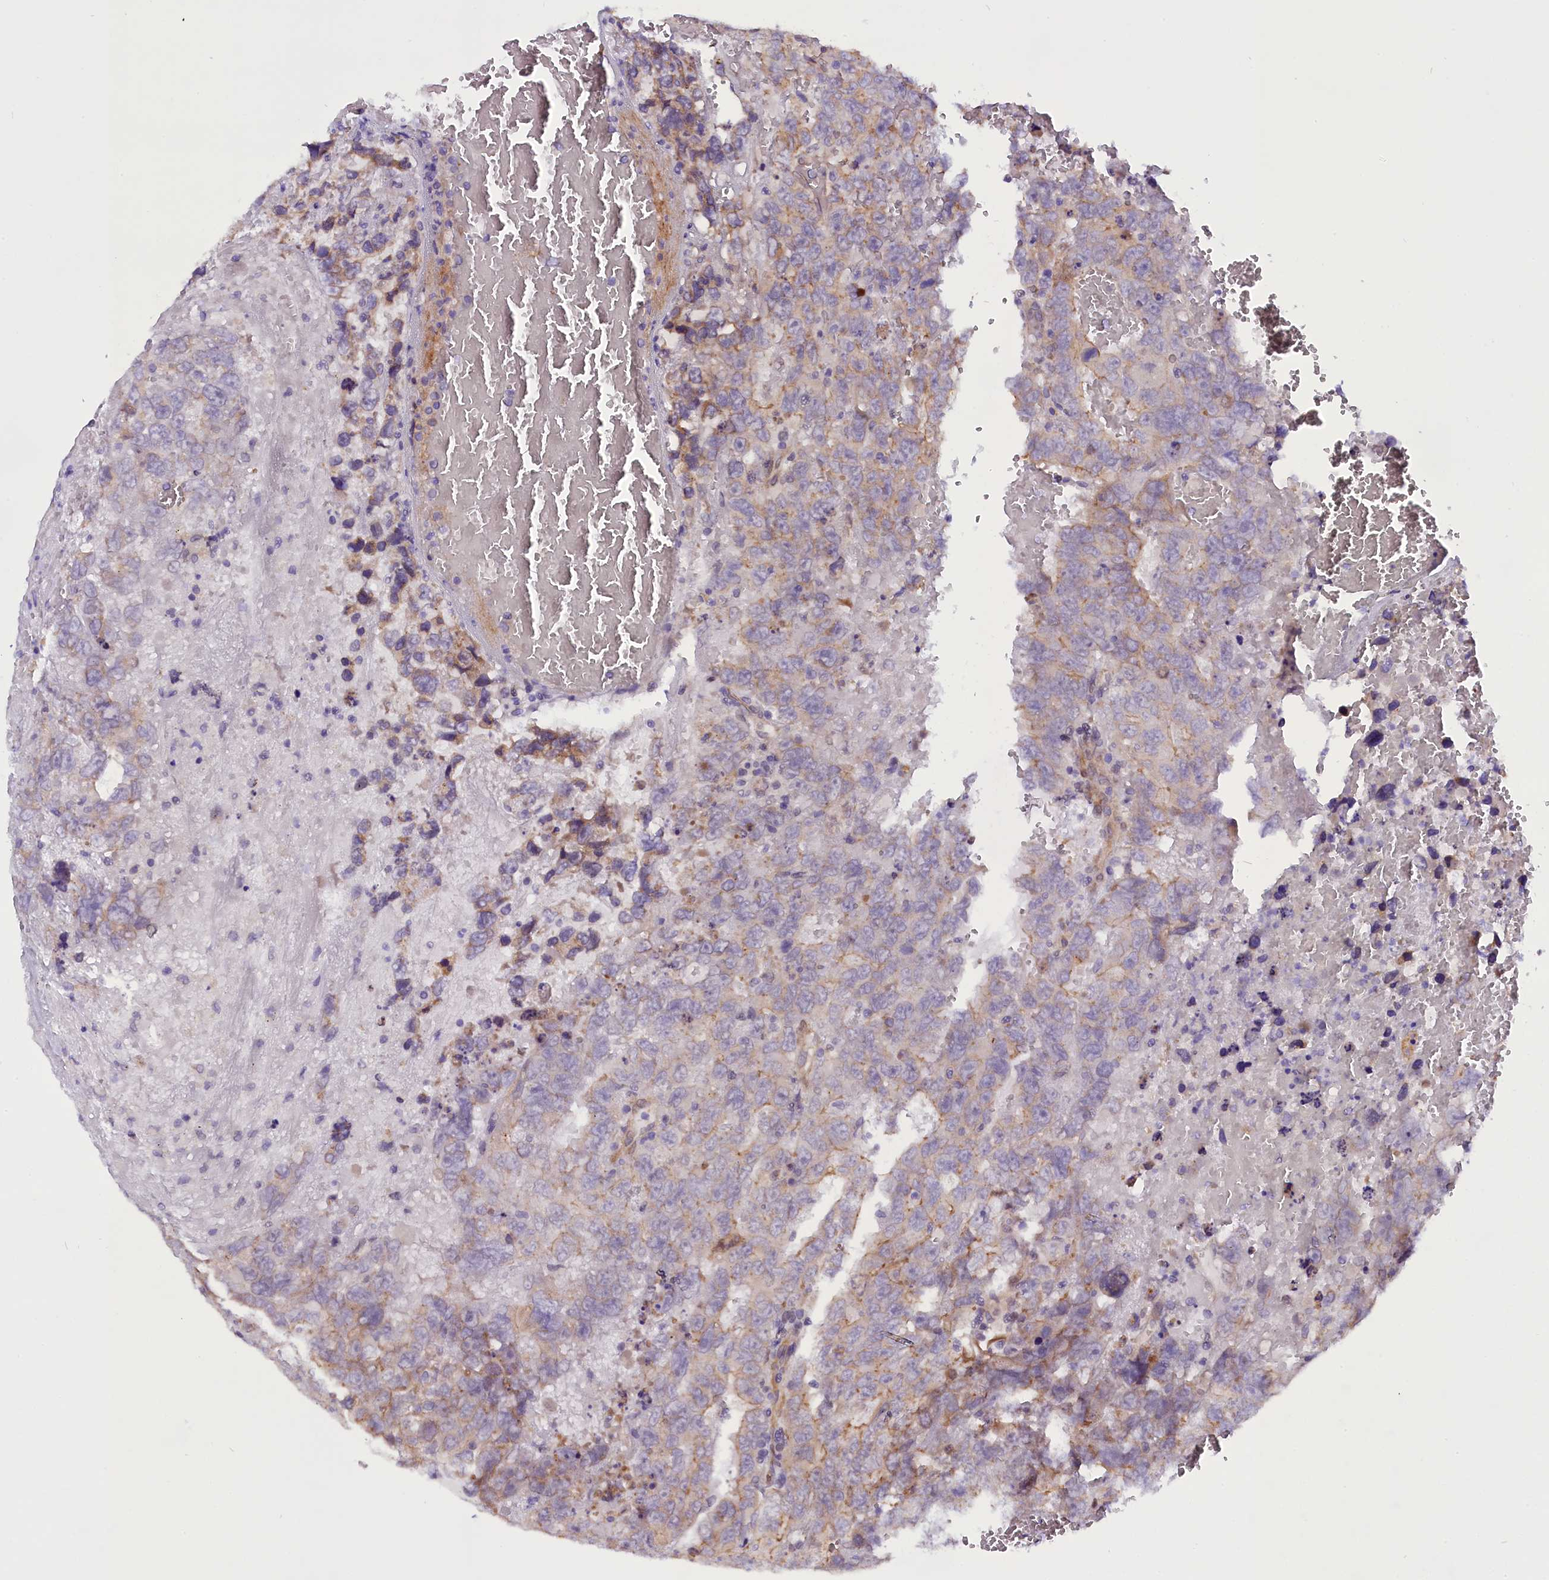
{"staining": {"intensity": "moderate", "quantity": "<25%", "location": "cytoplasmic/membranous"}, "tissue": "testis cancer", "cell_type": "Tumor cells", "image_type": "cancer", "snomed": [{"axis": "morphology", "description": "Carcinoma, Embryonal, NOS"}, {"axis": "topography", "description": "Testis"}], "caption": "Protein staining exhibits moderate cytoplasmic/membranous expression in approximately <25% of tumor cells in embryonal carcinoma (testis).", "gene": "UACA", "patient": {"sex": "male", "age": 45}}